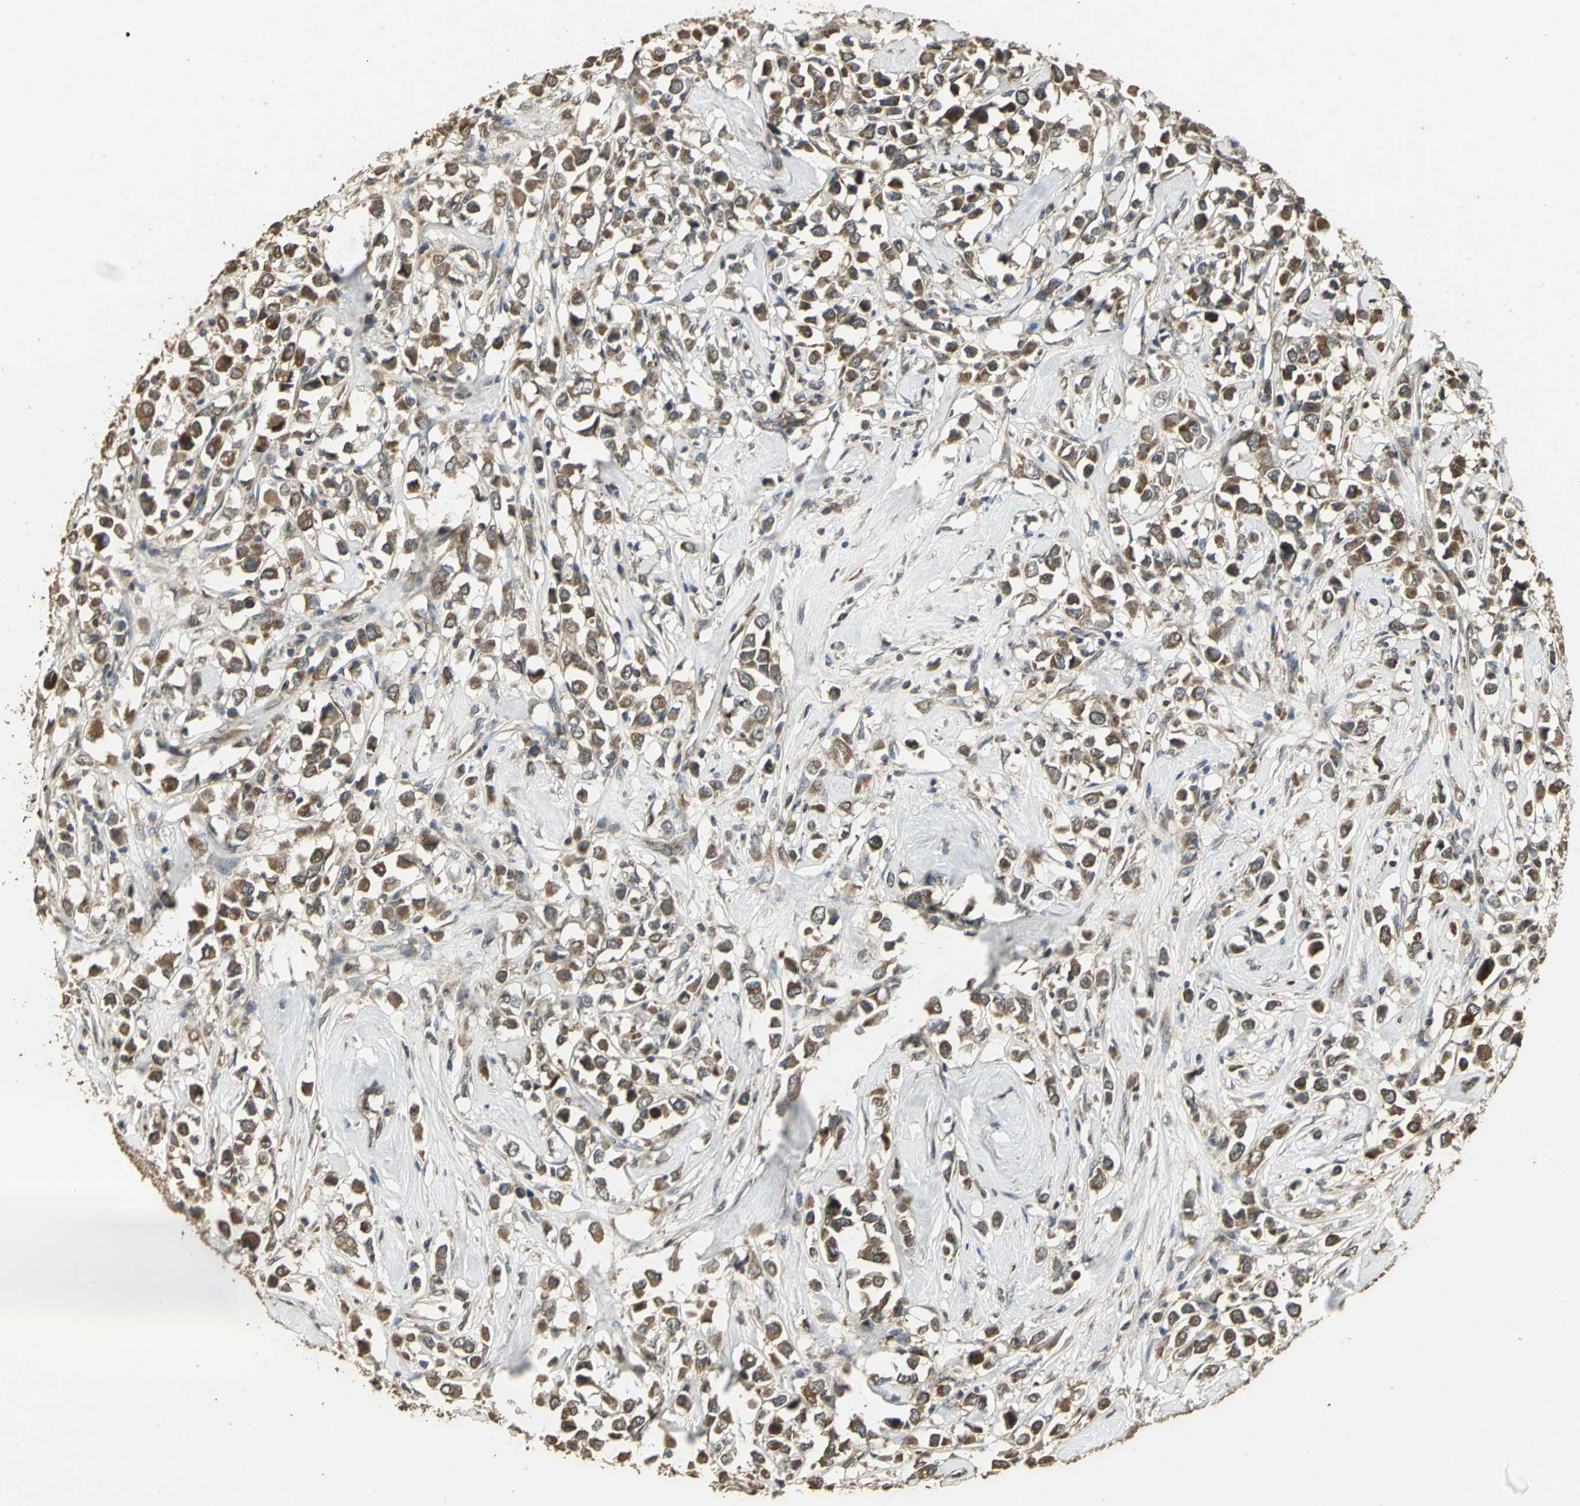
{"staining": {"intensity": "strong", "quantity": ">75%", "location": "cytoplasmic/membranous"}, "tissue": "breast cancer", "cell_type": "Tumor cells", "image_type": "cancer", "snomed": [{"axis": "morphology", "description": "Duct carcinoma"}, {"axis": "topography", "description": "Breast"}], "caption": "Intraductal carcinoma (breast) tissue displays strong cytoplasmic/membranous staining in approximately >75% of tumor cells", "gene": "KANK1", "patient": {"sex": "female", "age": 61}}